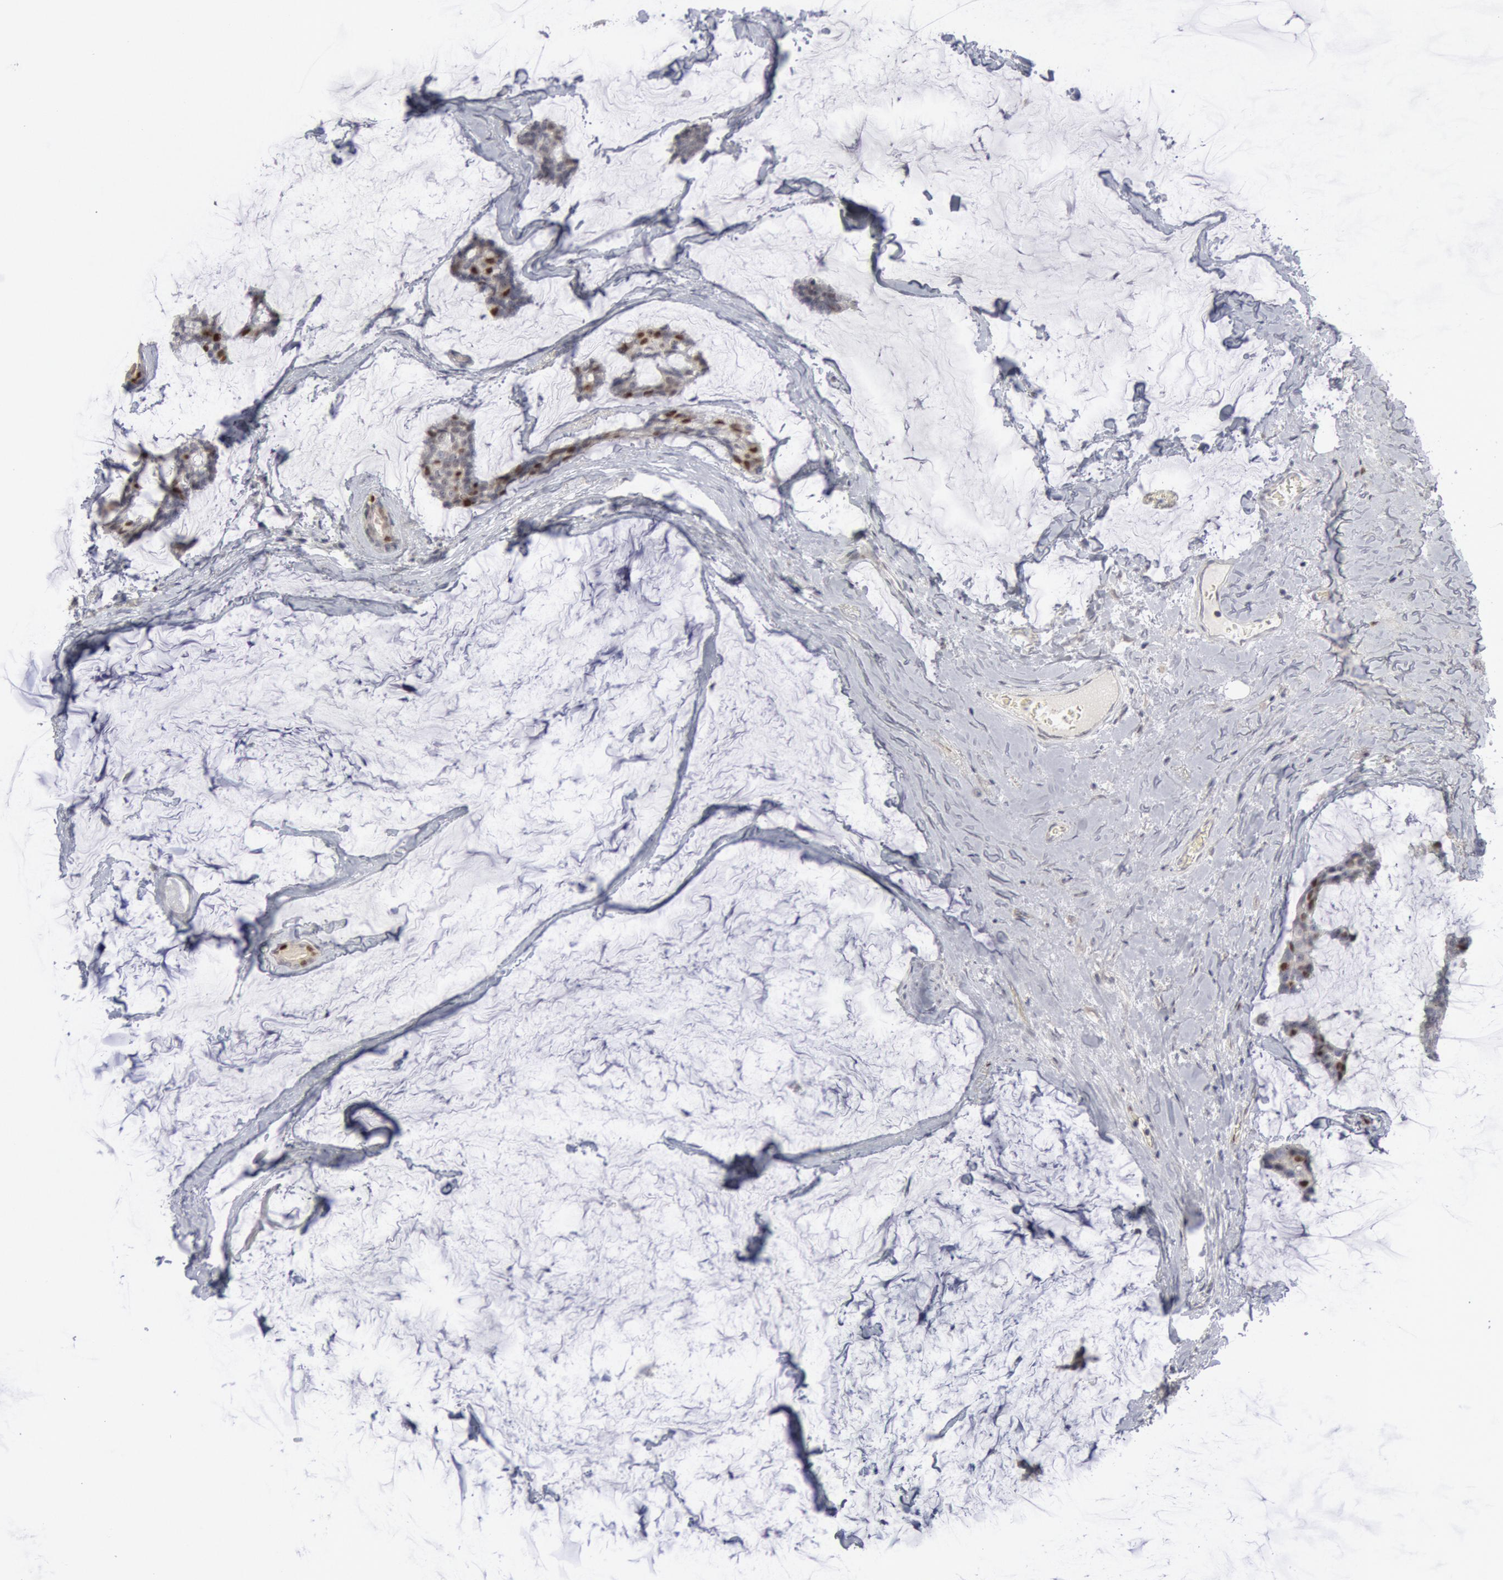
{"staining": {"intensity": "weak", "quantity": "25%-75%", "location": "nuclear"}, "tissue": "breast cancer", "cell_type": "Tumor cells", "image_type": "cancer", "snomed": [{"axis": "morphology", "description": "Duct carcinoma"}, {"axis": "topography", "description": "Breast"}], "caption": "Breast infiltrating ductal carcinoma was stained to show a protein in brown. There is low levels of weak nuclear positivity in approximately 25%-75% of tumor cells.", "gene": "WDHD1", "patient": {"sex": "female", "age": 93}}